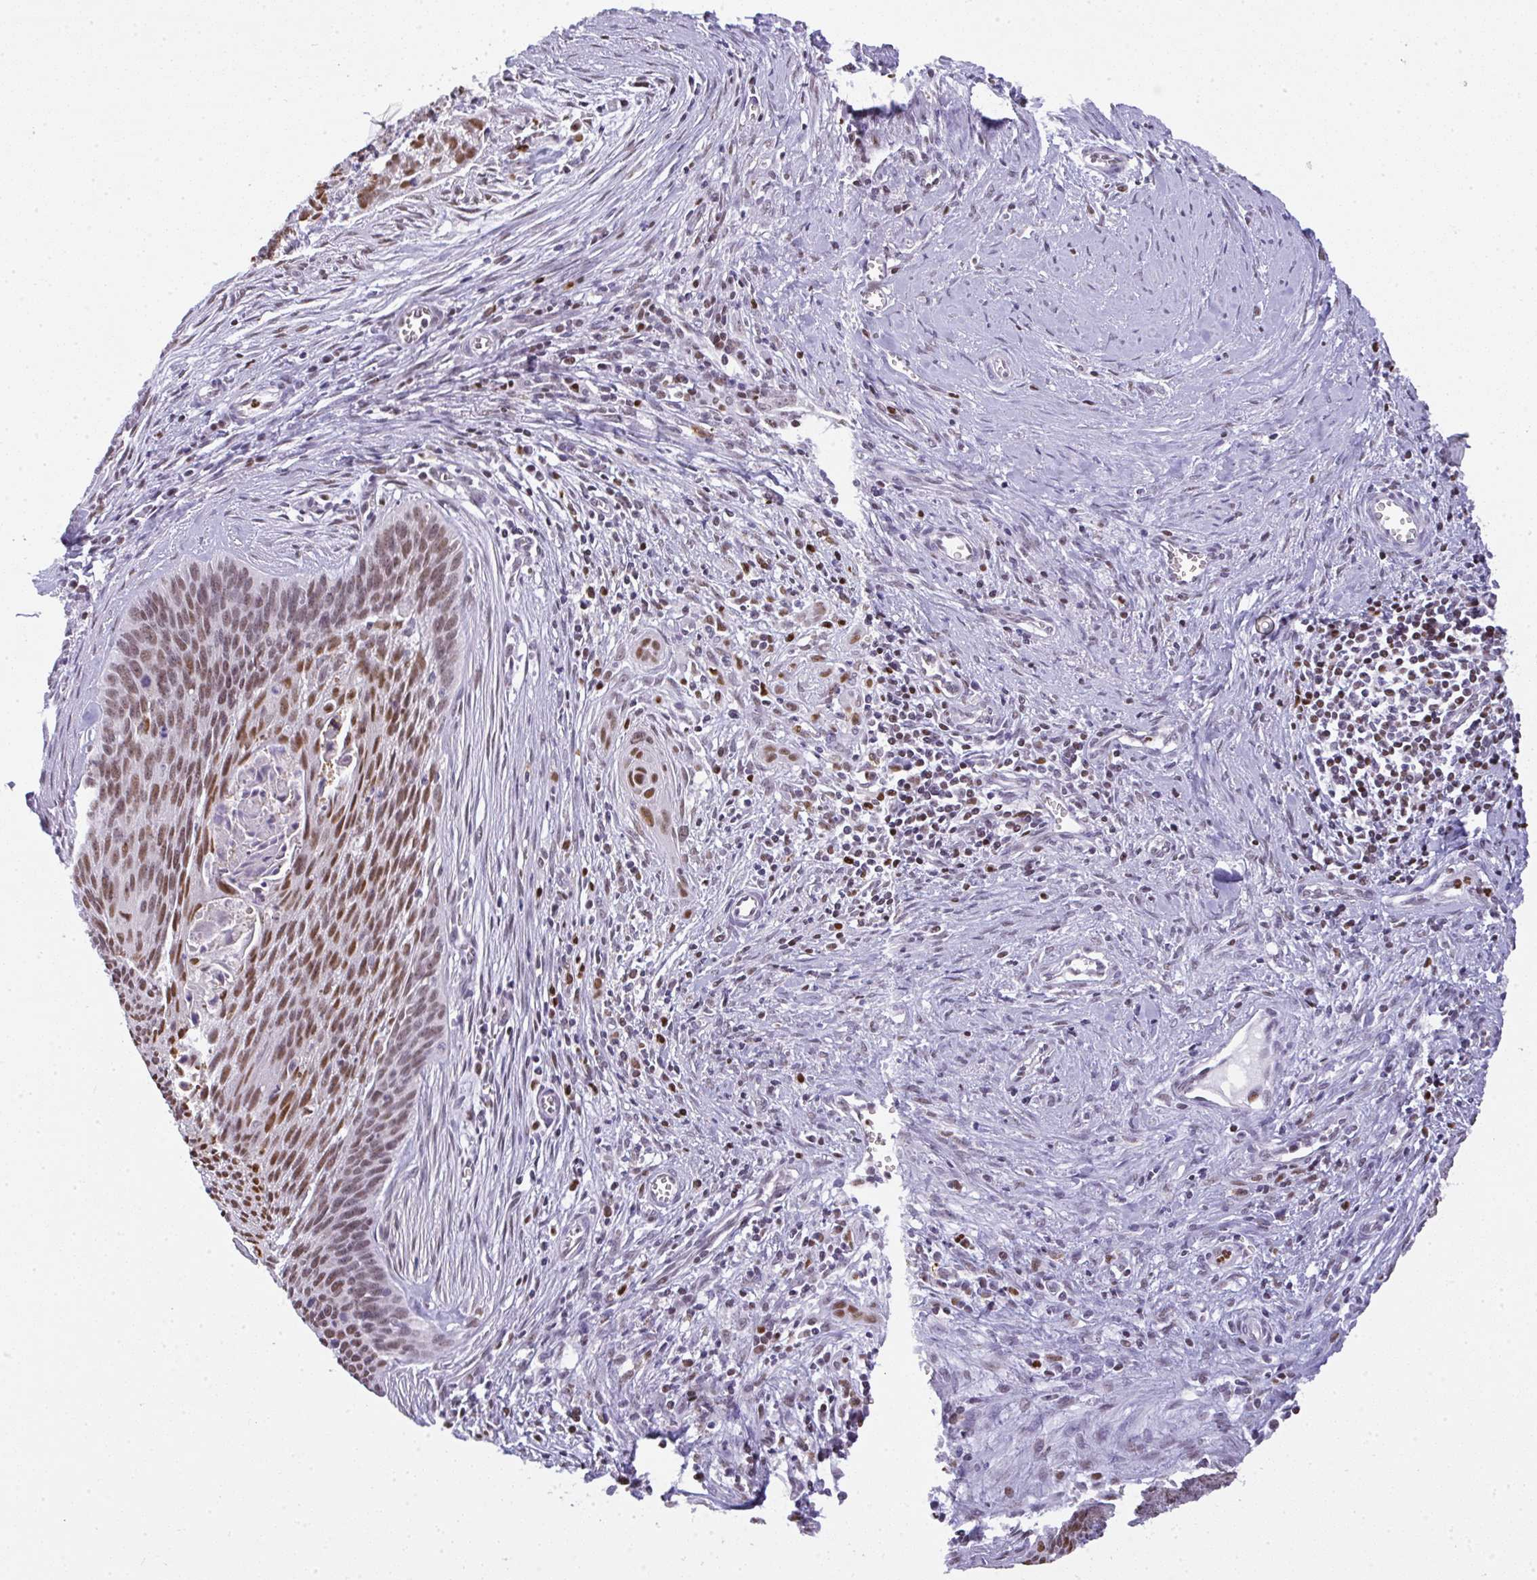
{"staining": {"intensity": "moderate", "quantity": ">75%", "location": "nuclear"}, "tissue": "cervical cancer", "cell_type": "Tumor cells", "image_type": "cancer", "snomed": [{"axis": "morphology", "description": "Squamous cell carcinoma, NOS"}, {"axis": "topography", "description": "Cervix"}], "caption": "Immunohistochemistry photomicrograph of neoplastic tissue: cervical squamous cell carcinoma stained using immunohistochemistry (IHC) shows medium levels of moderate protein expression localized specifically in the nuclear of tumor cells, appearing as a nuclear brown color.", "gene": "BBX", "patient": {"sex": "female", "age": 55}}